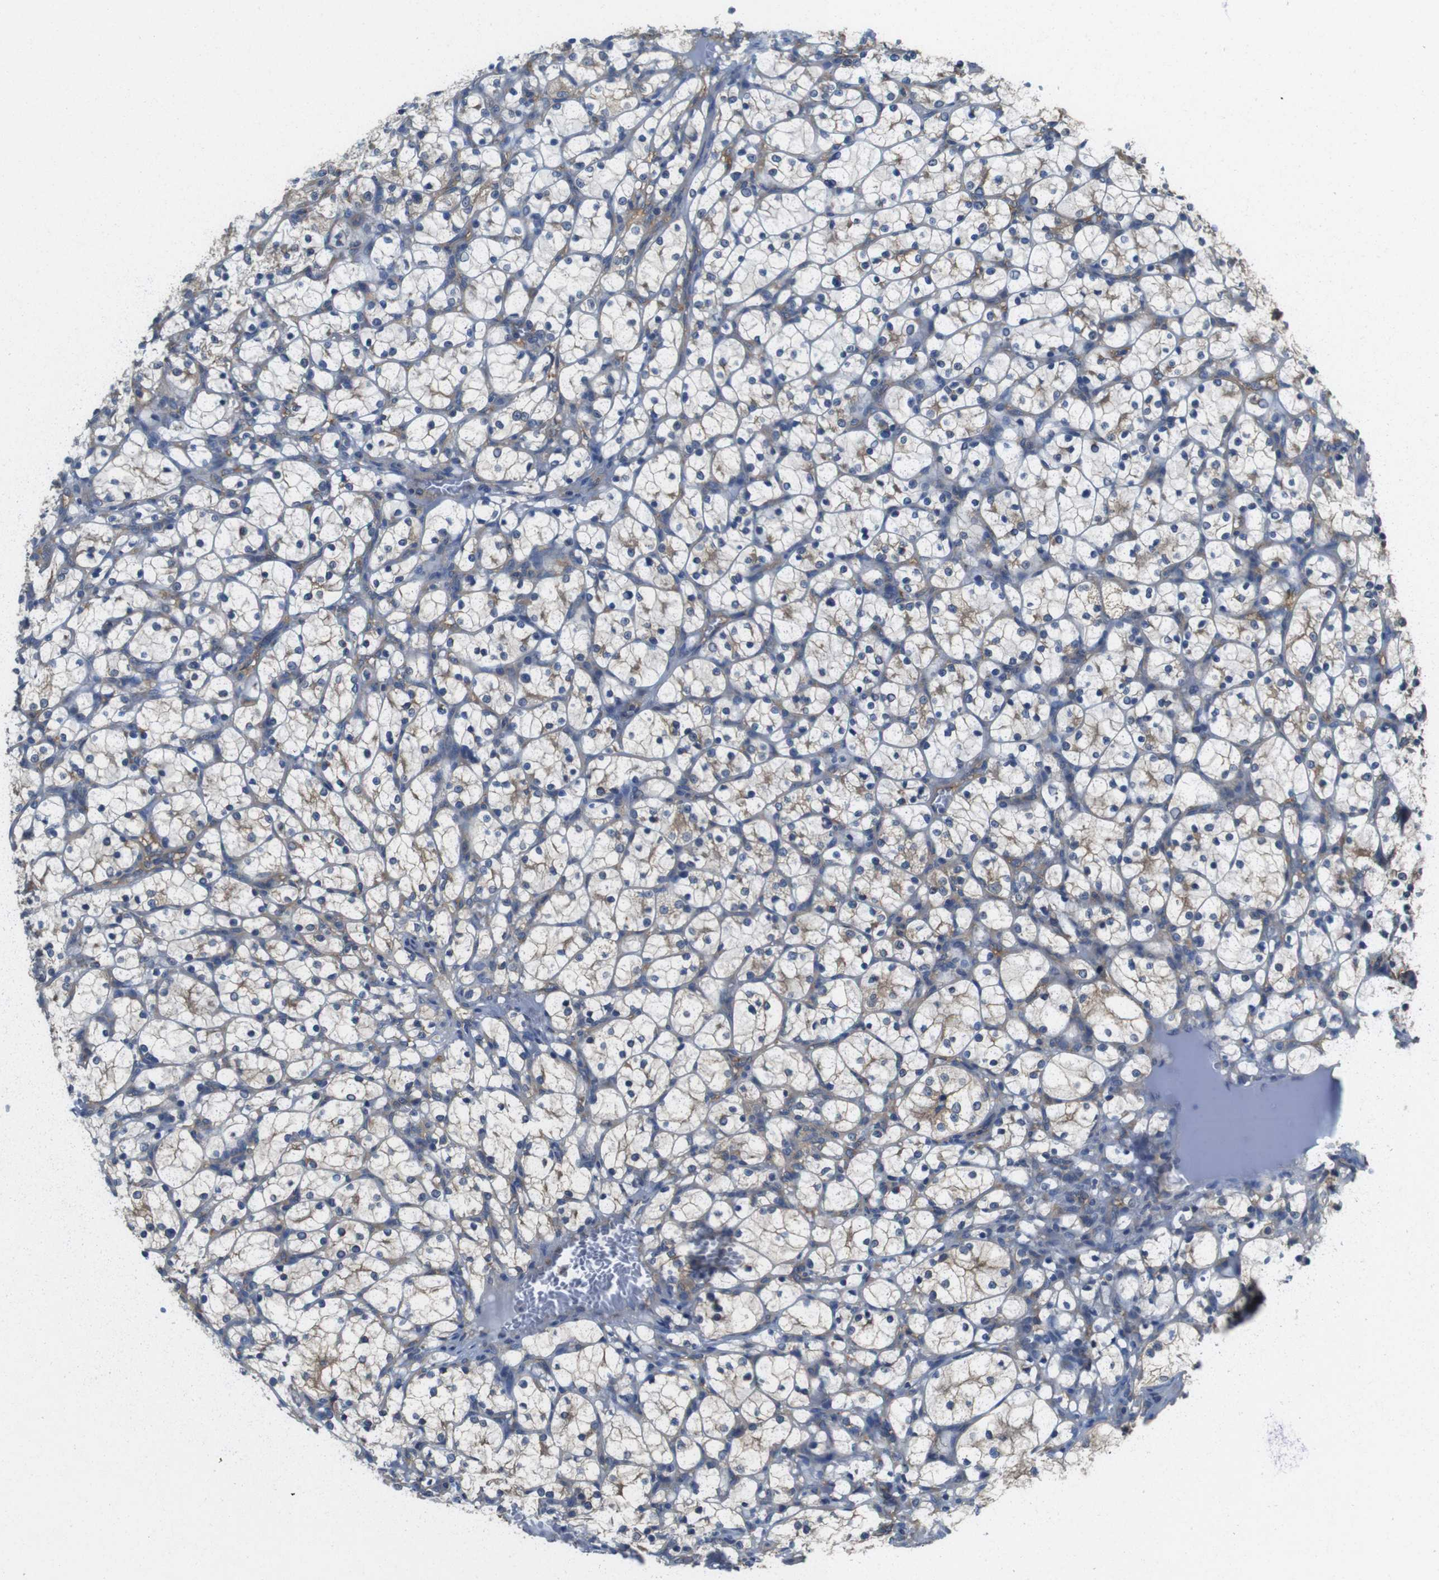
{"staining": {"intensity": "moderate", "quantity": "<25%", "location": "cytoplasmic/membranous"}, "tissue": "renal cancer", "cell_type": "Tumor cells", "image_type": "cancer", "snomed": [{"axis": "morphology", "description": "Adenocarcinoma, NOS"}, {"axis": "topography", "description": "Kidney"}], "caption": "Immunohistochemistry of adenocarcinoma (renal) demonstrates low levels of moderate cytoplasmic/membranous expression in approximately <25% of tumor cells.", "gene": "DCTN1", "patient": {"sex": "female", "age": 69}}